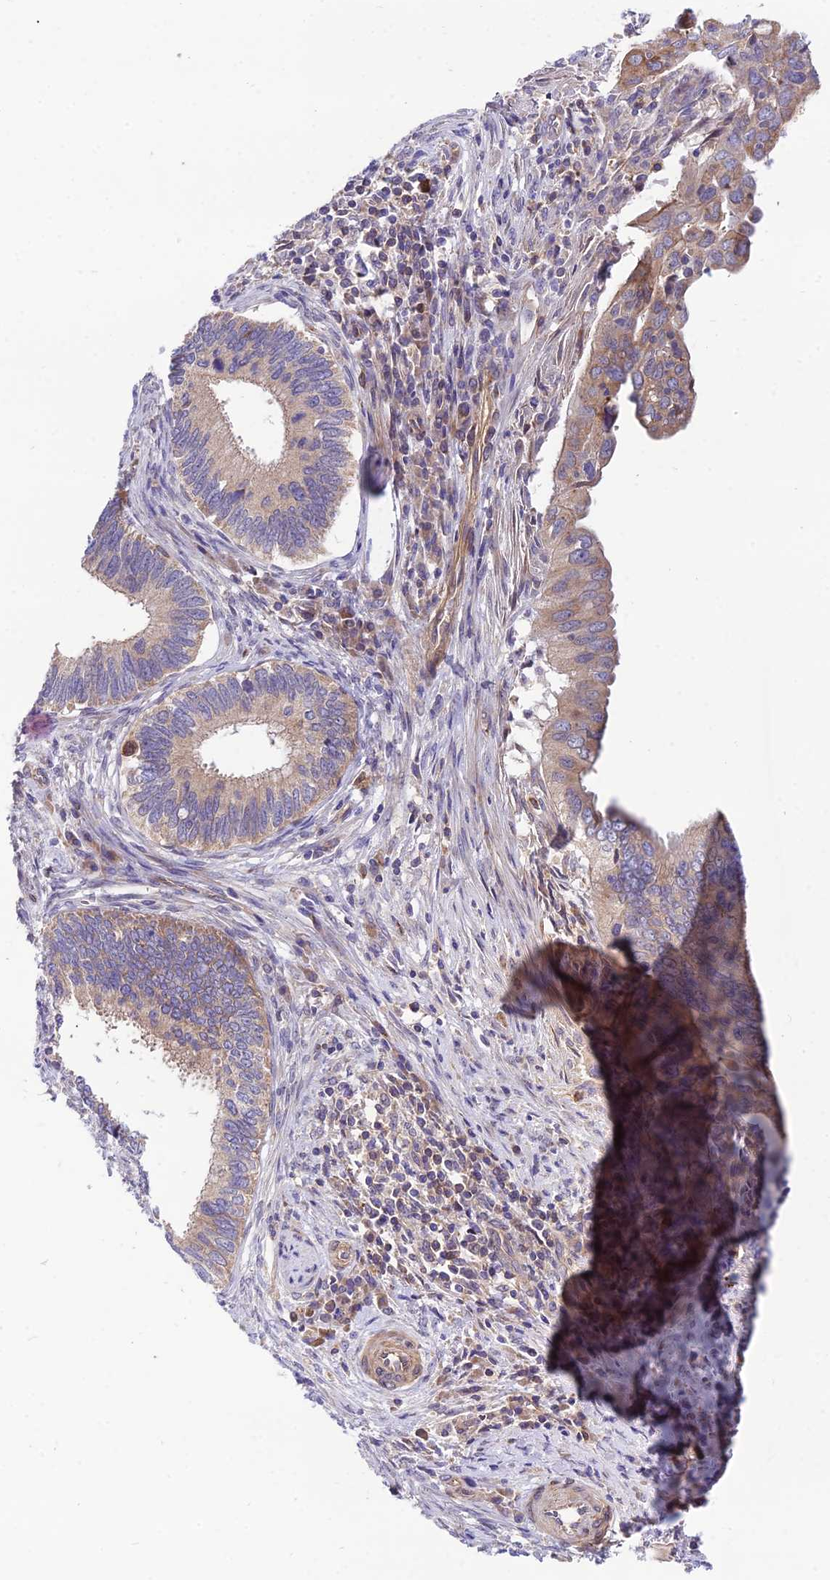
{"staining": {"intensity": "weak", "quantity": "25%-75%", "location": "cytoplasmic/membranous"}, "tissue": "cervical cancer", "cell_type": "Tumor cells", "image_type": "cancer", "snomed": [{"axis": "morphology", "description": "Adenocarcinoma, NOS"}, {"axis": "topography", "description": "Cervix"}], "caption": "Protein staining by immunohistochemistry reveals weak cytoplasmic/membranous expression in approximately 25%-75% of tumor cells in cervical cancer. (Brightfield microscopy of DAB IHC at high magnification).", "gene": "TRIM43B", "patient": {"sex": "female", "age": 42}}